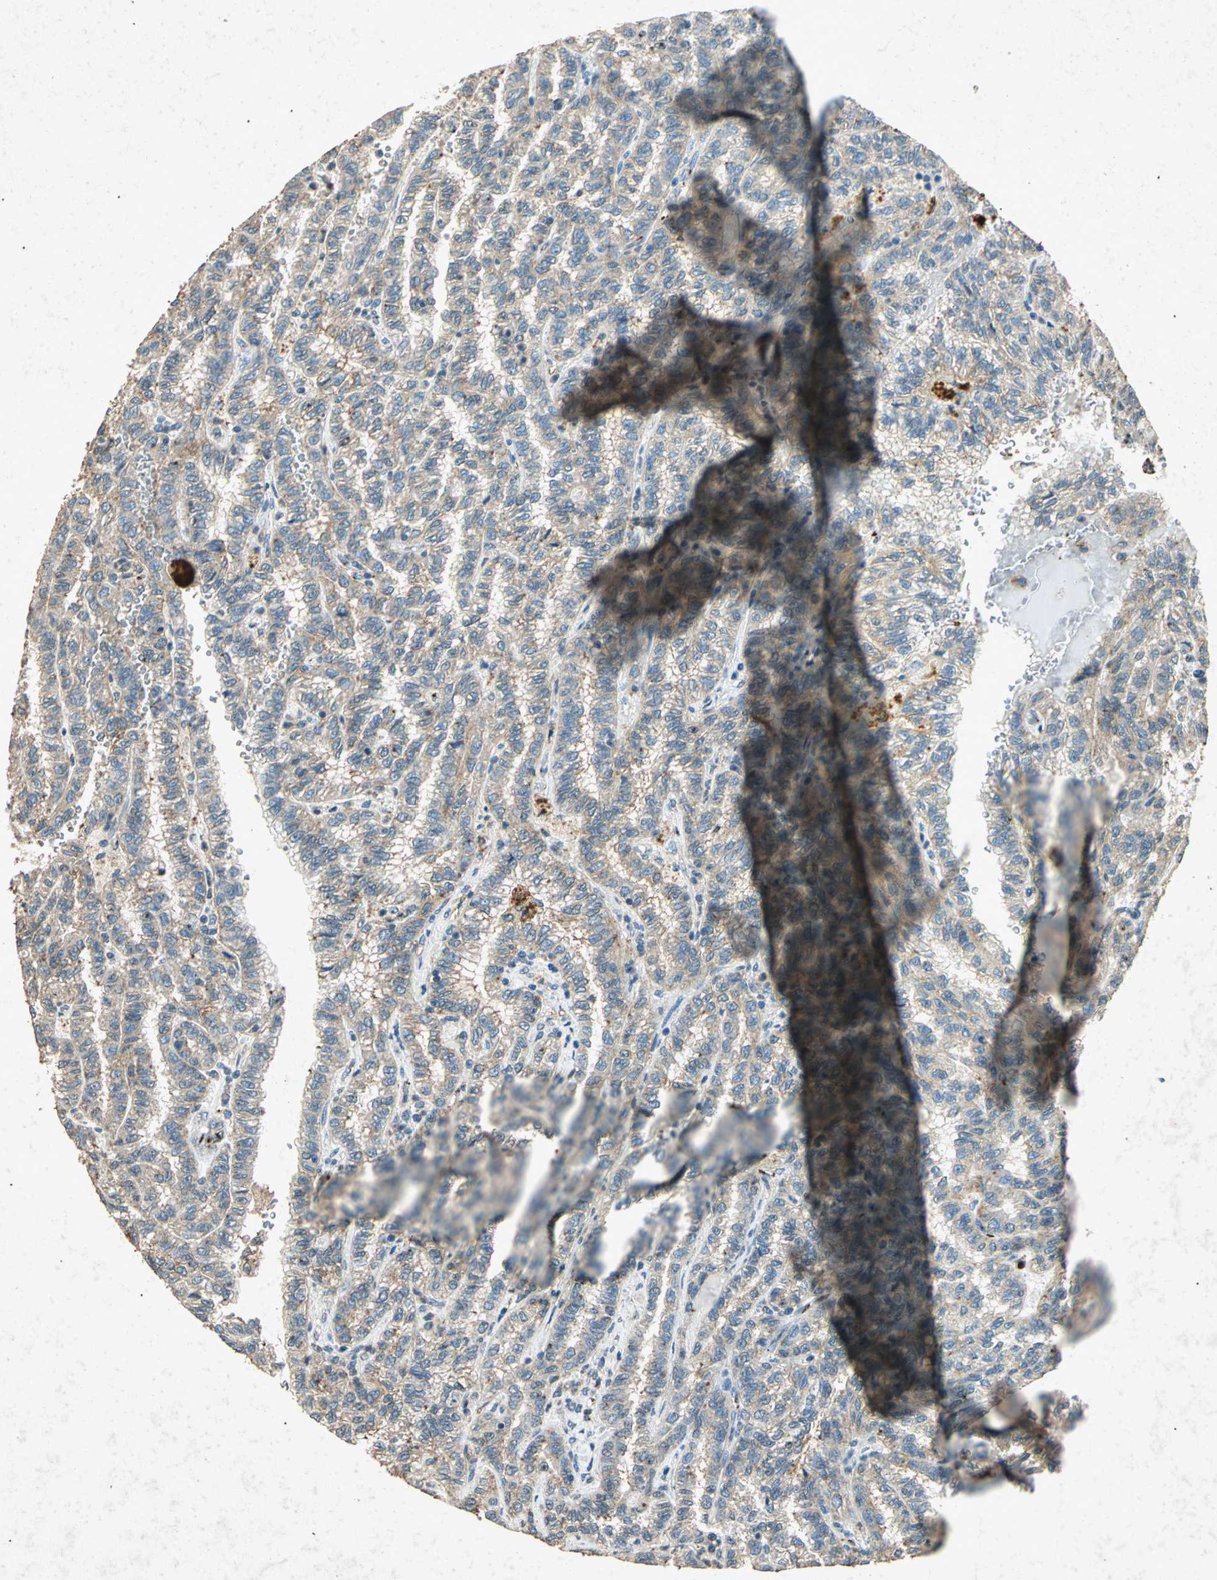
{"staining": {"intensity": "weak", "quantity": "25%-75%", "location": "cytoplasmic/membranous"}, "tissue": "renal cancer", "cell_type": "Tumor cells", "image_type": "cancer", "snomed": [{"axis": "morphology", "description": "Inflammation, NOS"}, {"axis": "morphology", "description": "Adenocarcinoma, NOS"}, {"axis": "topography", "description": "Kidney"}], "caption": "Renal cancer tissue displays weak cytoplasmic/membranous positivity in about 25%-75% of tumor cells Nuclei are stained in blue.", "gene": "PSEN1", "patient": {"sex": "male", "age": 68}}